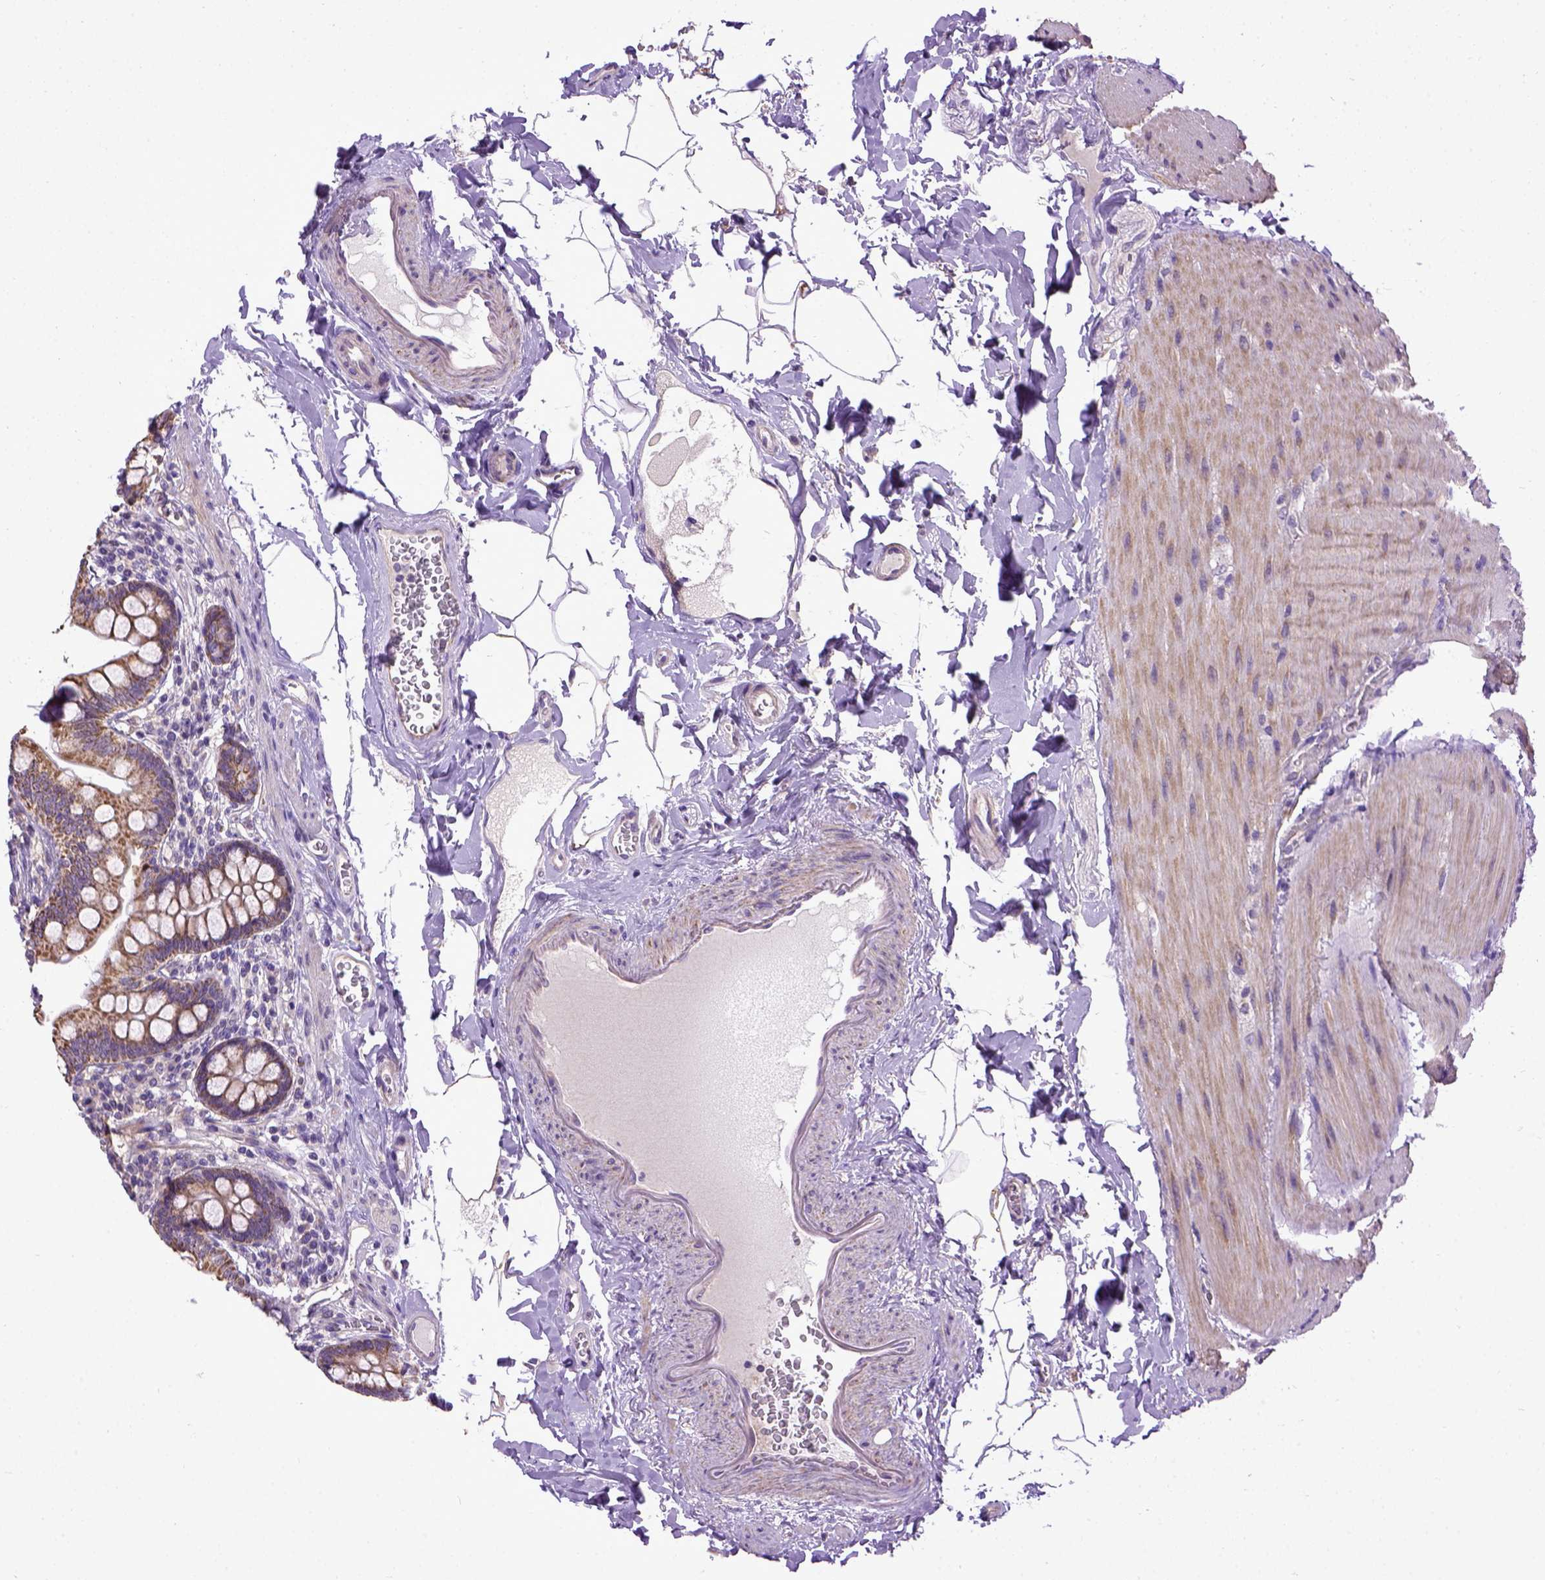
{"staining": {"intensity": "moderate", "quantity": ">75%", "location": "cytoplasmic/membranous"}, "tissue": "small intestine", "cell_type": "Glandular cells", "image_type": "normal", "snomed": [{"axis": "morphology", "description": "Normal tissue, NOS"}, {"axis": "topography", "description": "Small intestine"}], "caption": "Protein expression analysis of benign small intestine demonstrates moderate cytoplasmic/membranous positivity in about >75% of glandular cells. (Stains: DAB (3,3'-diaminobenzidine) in brown, nuclei in blue, Microscopy: brightfield microscopy at high magnification).", "gene": "ENG", "patient": {"sex": "female", "age": 56}}